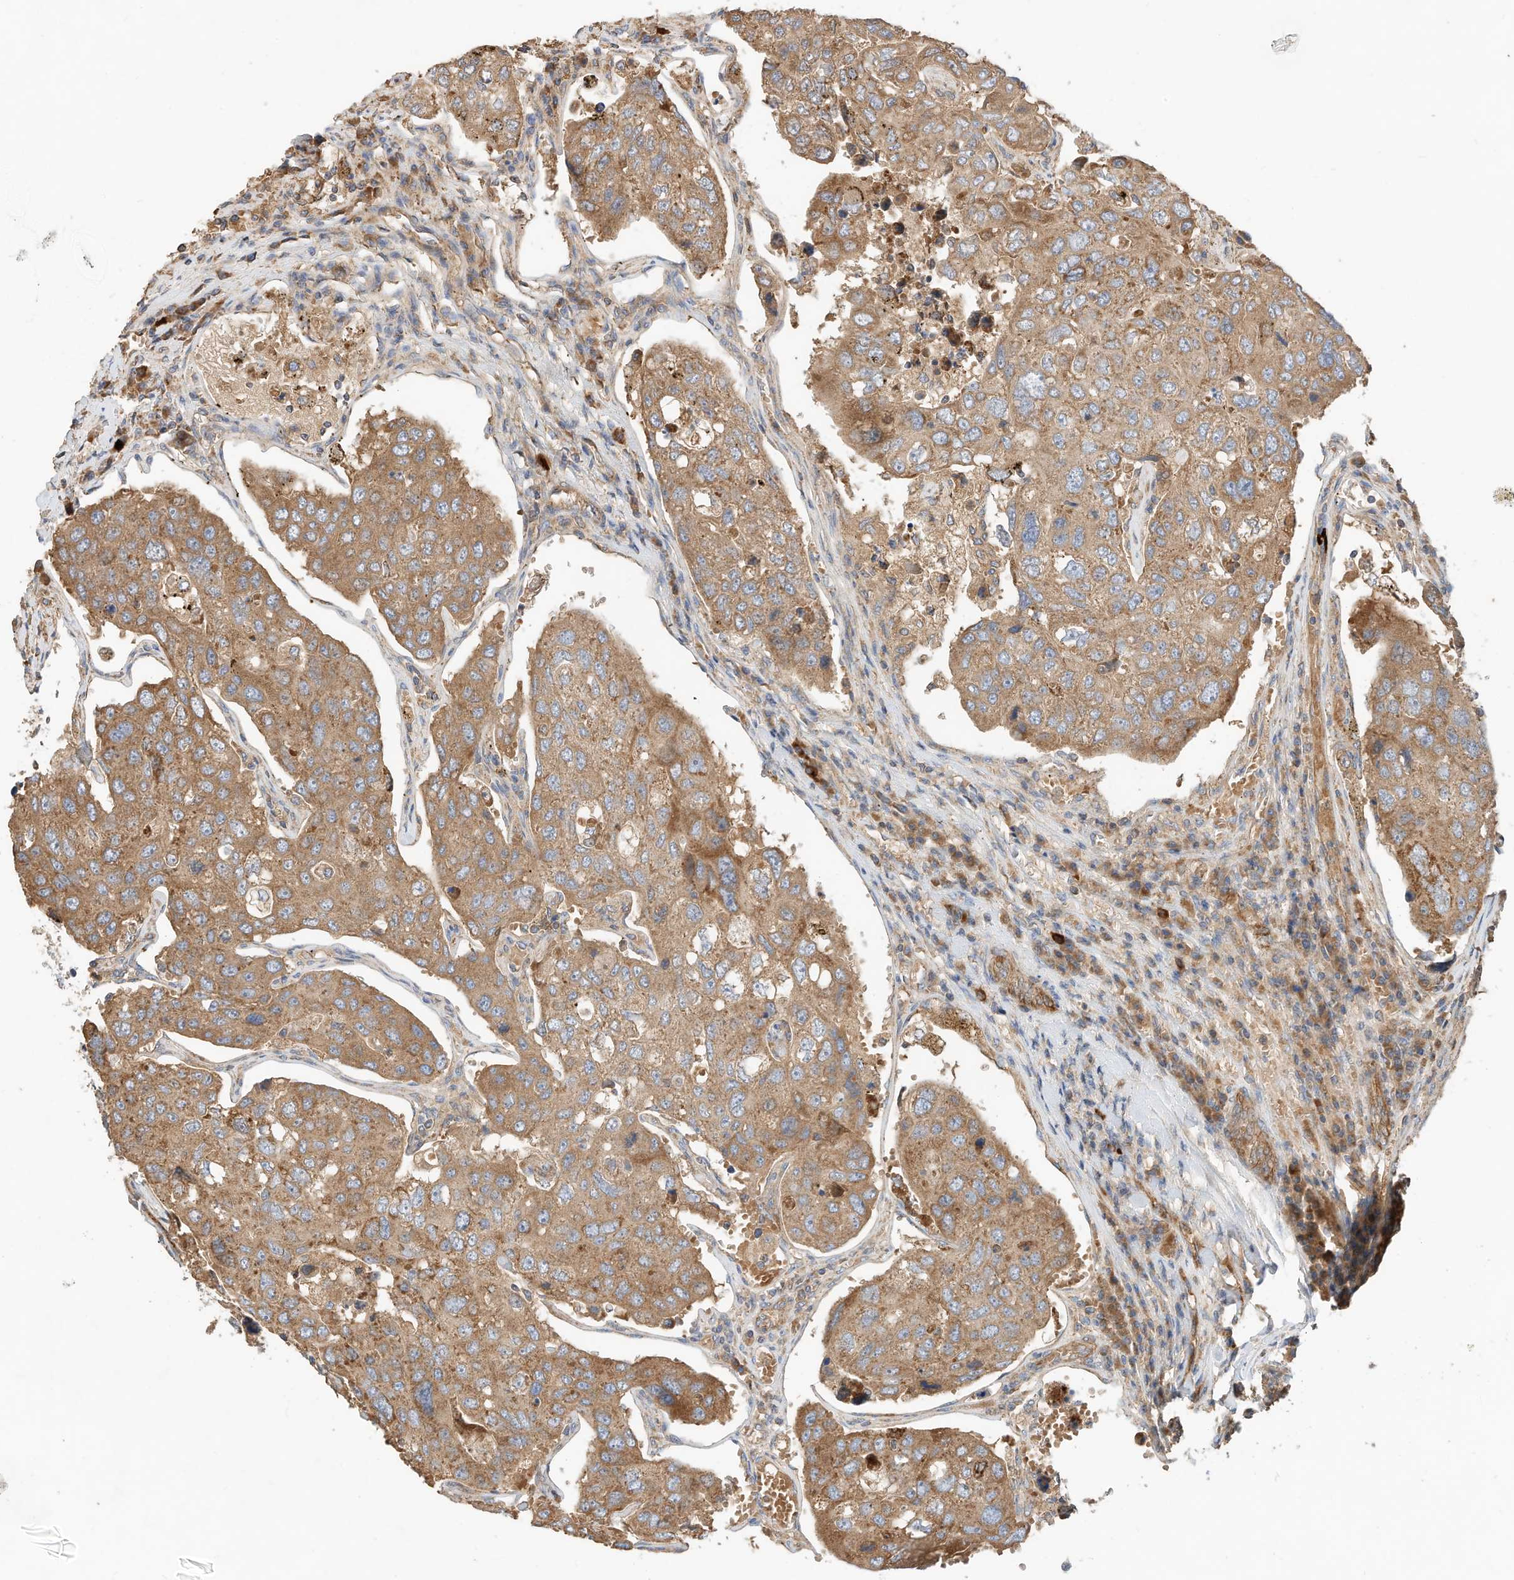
{"staining": {"intensity": "moderate", "quantity": ">75%", "location": "cytoplasmic/membranous"}, "tissue": "urothelial cancer", "cell_type": "Tumor cells", "image_type": "cancer", "snomed": [{"axis": "morphology", "description": "Urothelial carcinoma, High grade"}, {"axis": "topography", "description": "Lymph node"}, {"axis": "topography", "description": "Urinary bladder"}], "caption": "There is medium levels of moderate cytoplasmic/membranous positivity in tumor cells of urothelial cancer, as demonstrated by immunohistochemical staining (brown color).", "gene": "CPAMD8", "patient": {"sex": "male", "age": 51}}